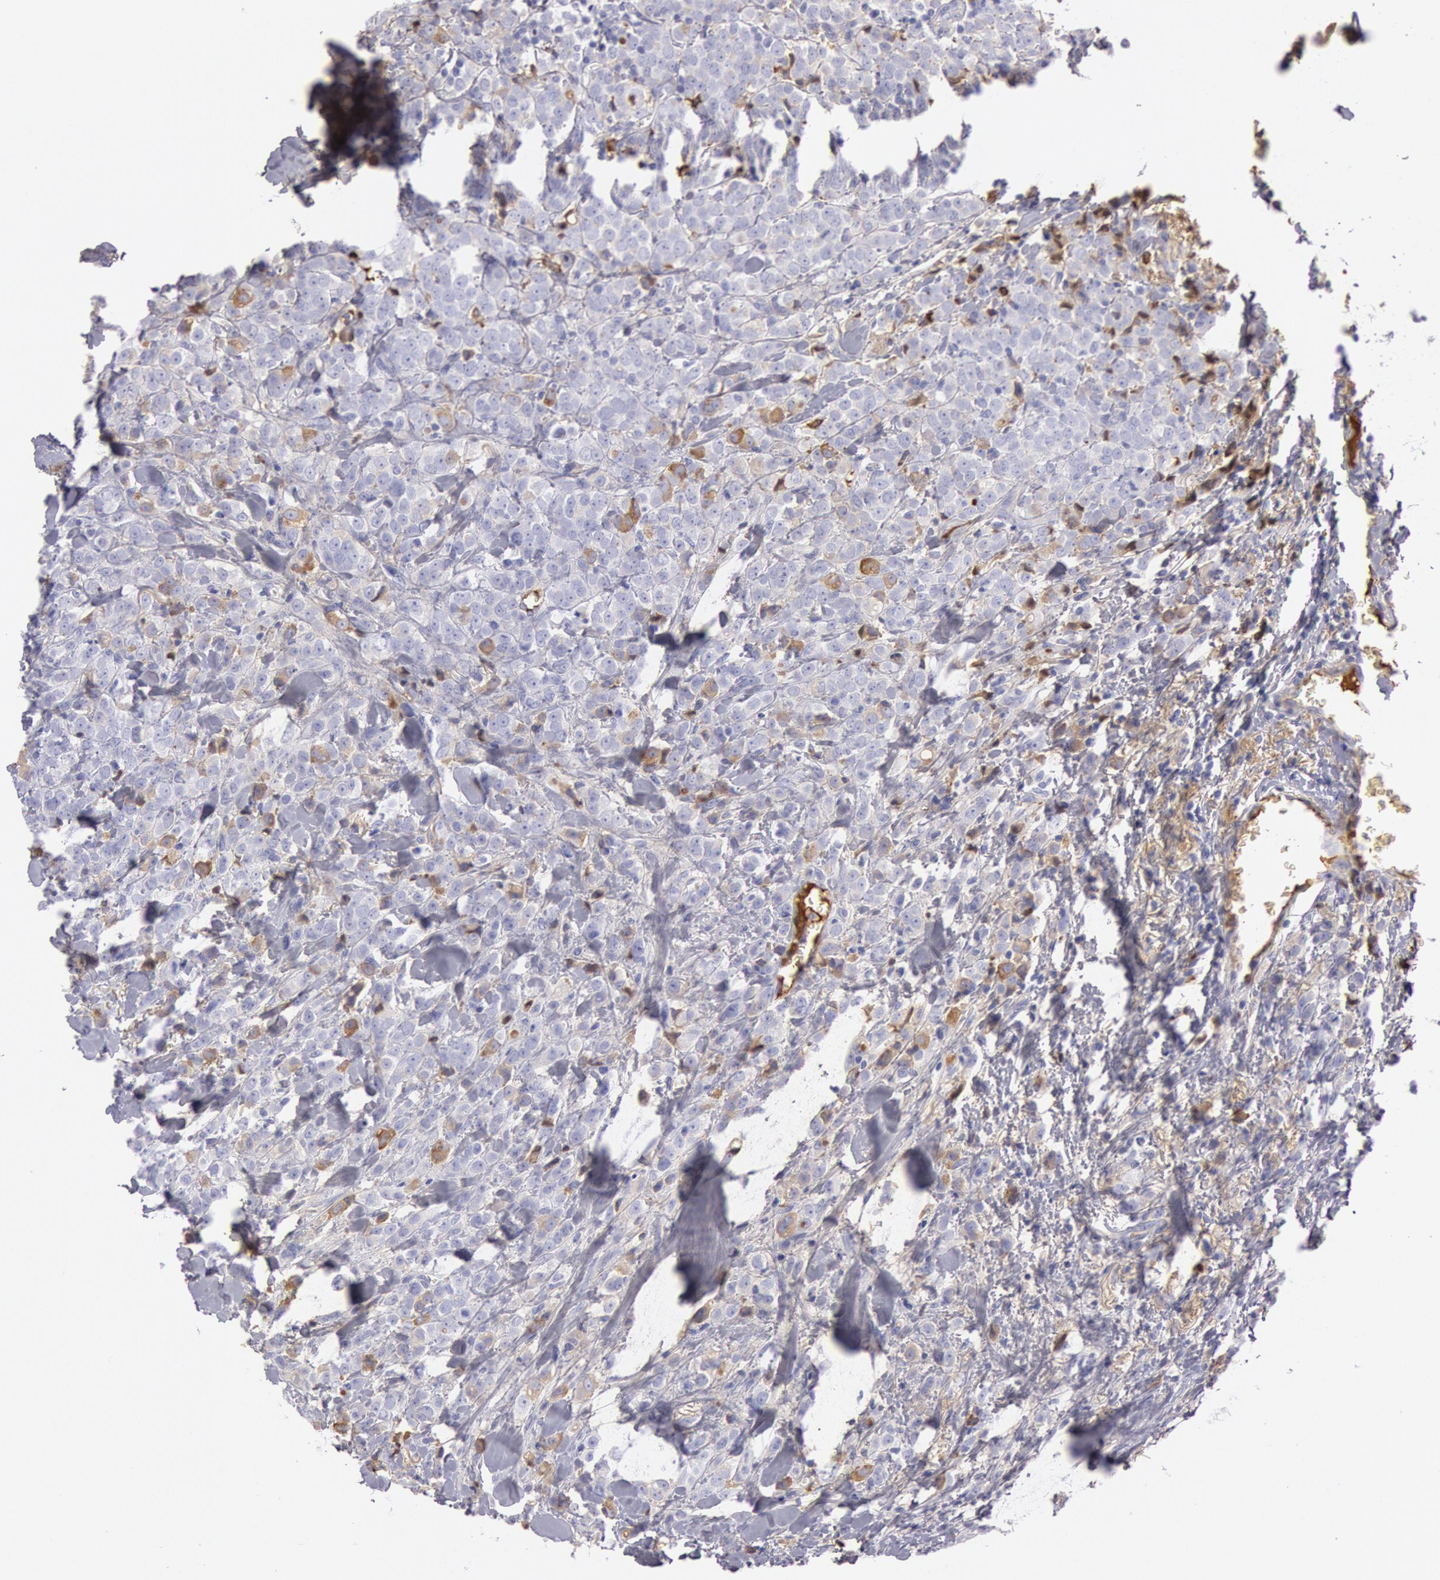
{"staining": {"intensity": "moderate", "quantity": "<25%", "location": "cytoplasmic/membranous"}, "tissue": "breast cancer", "cell_type": "Tumor cells", "image_type": "cancer", "snomed": [{"axis": "morphology", "description": "Lobular carcinoma"}, {"axis": "topography", "description": "Breast"}], "caption": "High-power microscopy captured an immunohistochemistry histopathology image of lobular carcinoma (breast), revealing moderate cytoplasmic/membranous expression in approximately <25% of tumor cells.", "gene": "IGHG1", "patient": {"sex": "female", "age": 57}}